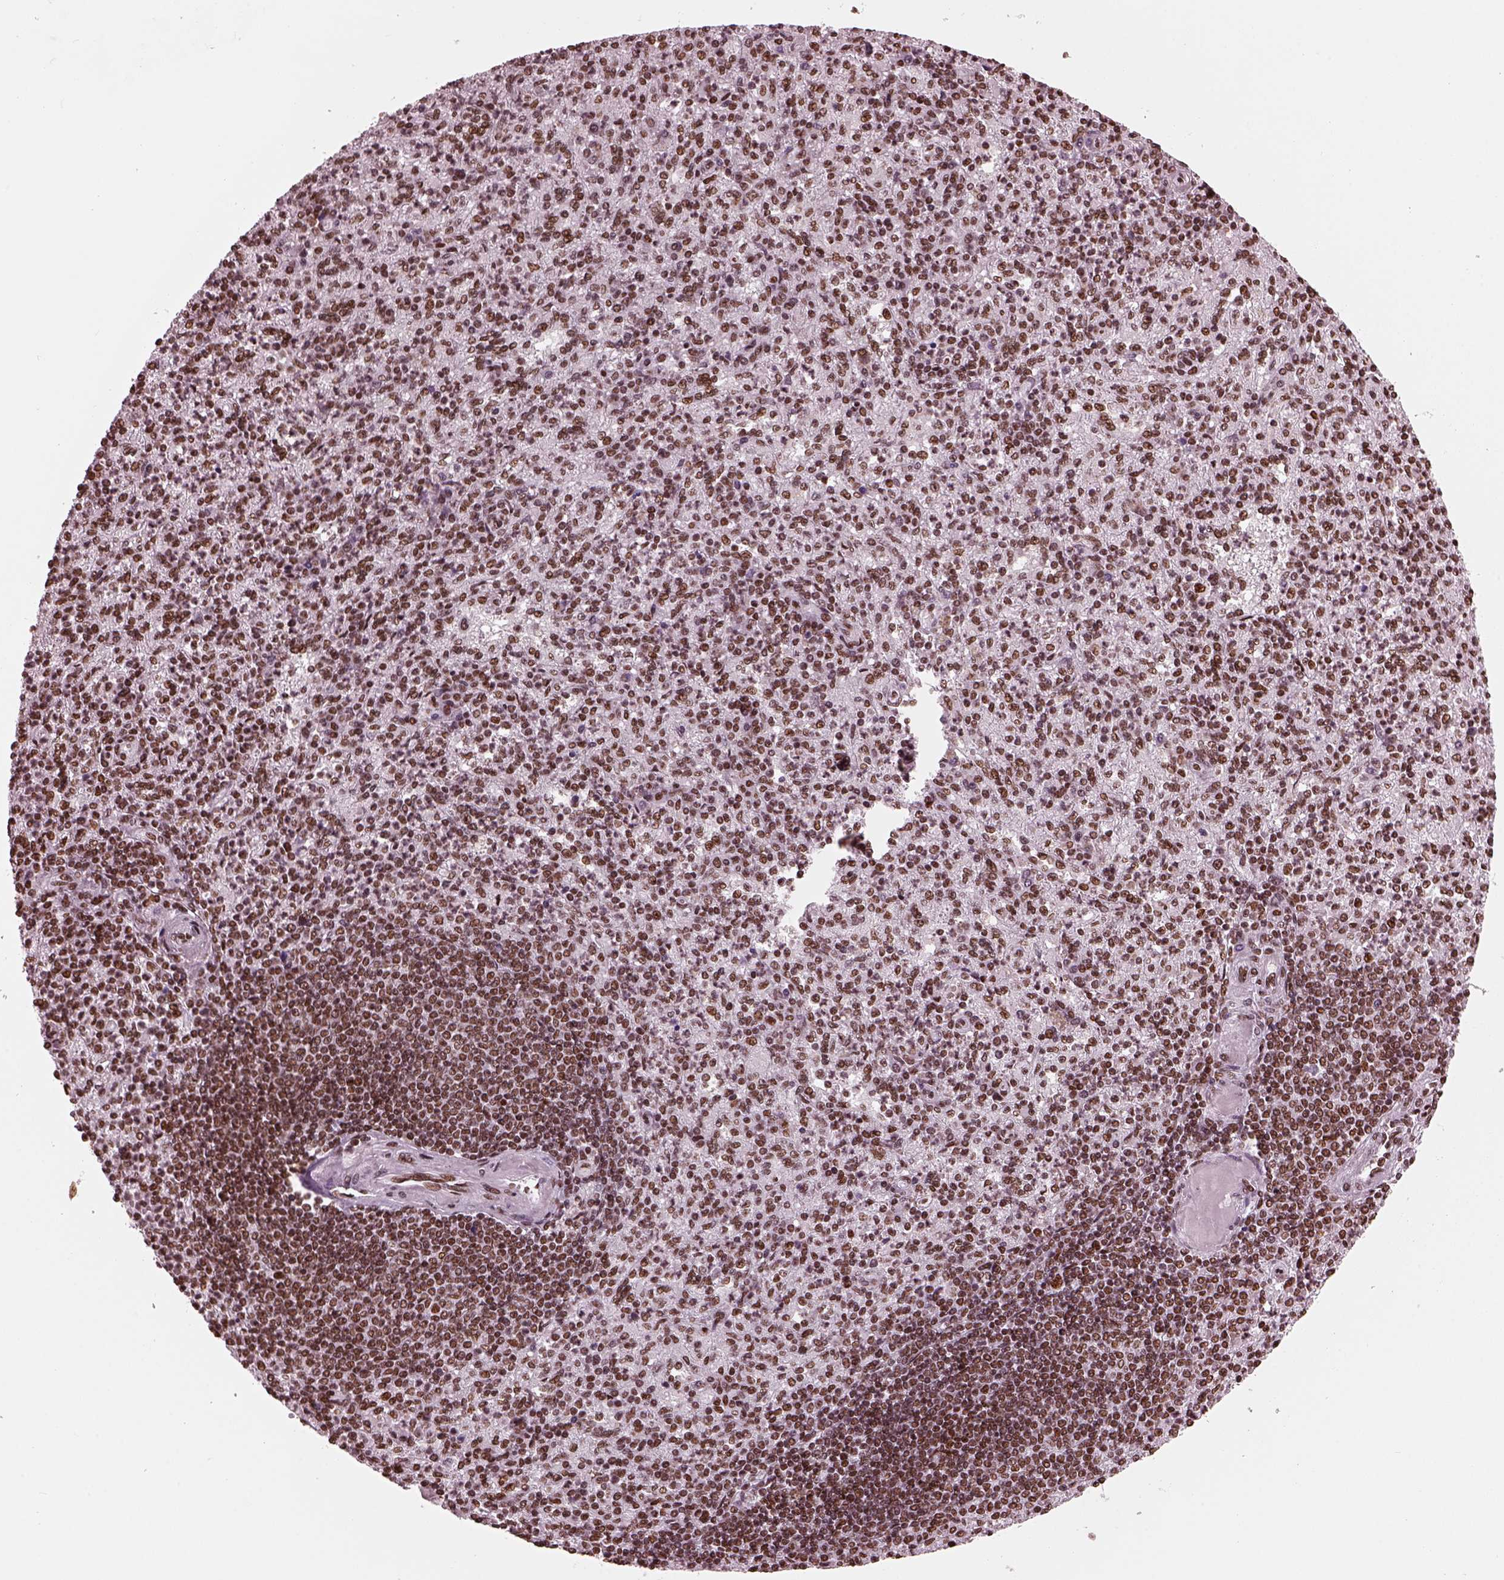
{"staining": {"intensity": "moderate", "quantity": ">75%", "location": "nuclear"}, "tissue": "spleen", "cell_type": "Cells in red pulp", "image_type": "normal", "snomed": [{"axis": "morphology", "description": "Normal tissue, NOS"}, {"axis": "topography", "description": "Spleen"}], "caption": "A medium amount of moderate nuclear staining is appreciated in about >75% of cells in red pulp in unremarkable spleen. (DAB IHC, brown staining for protein, blue staining for nuclei).", "gene": "CBFA2T3", "patient": {"sex": "female", "age": 74}}